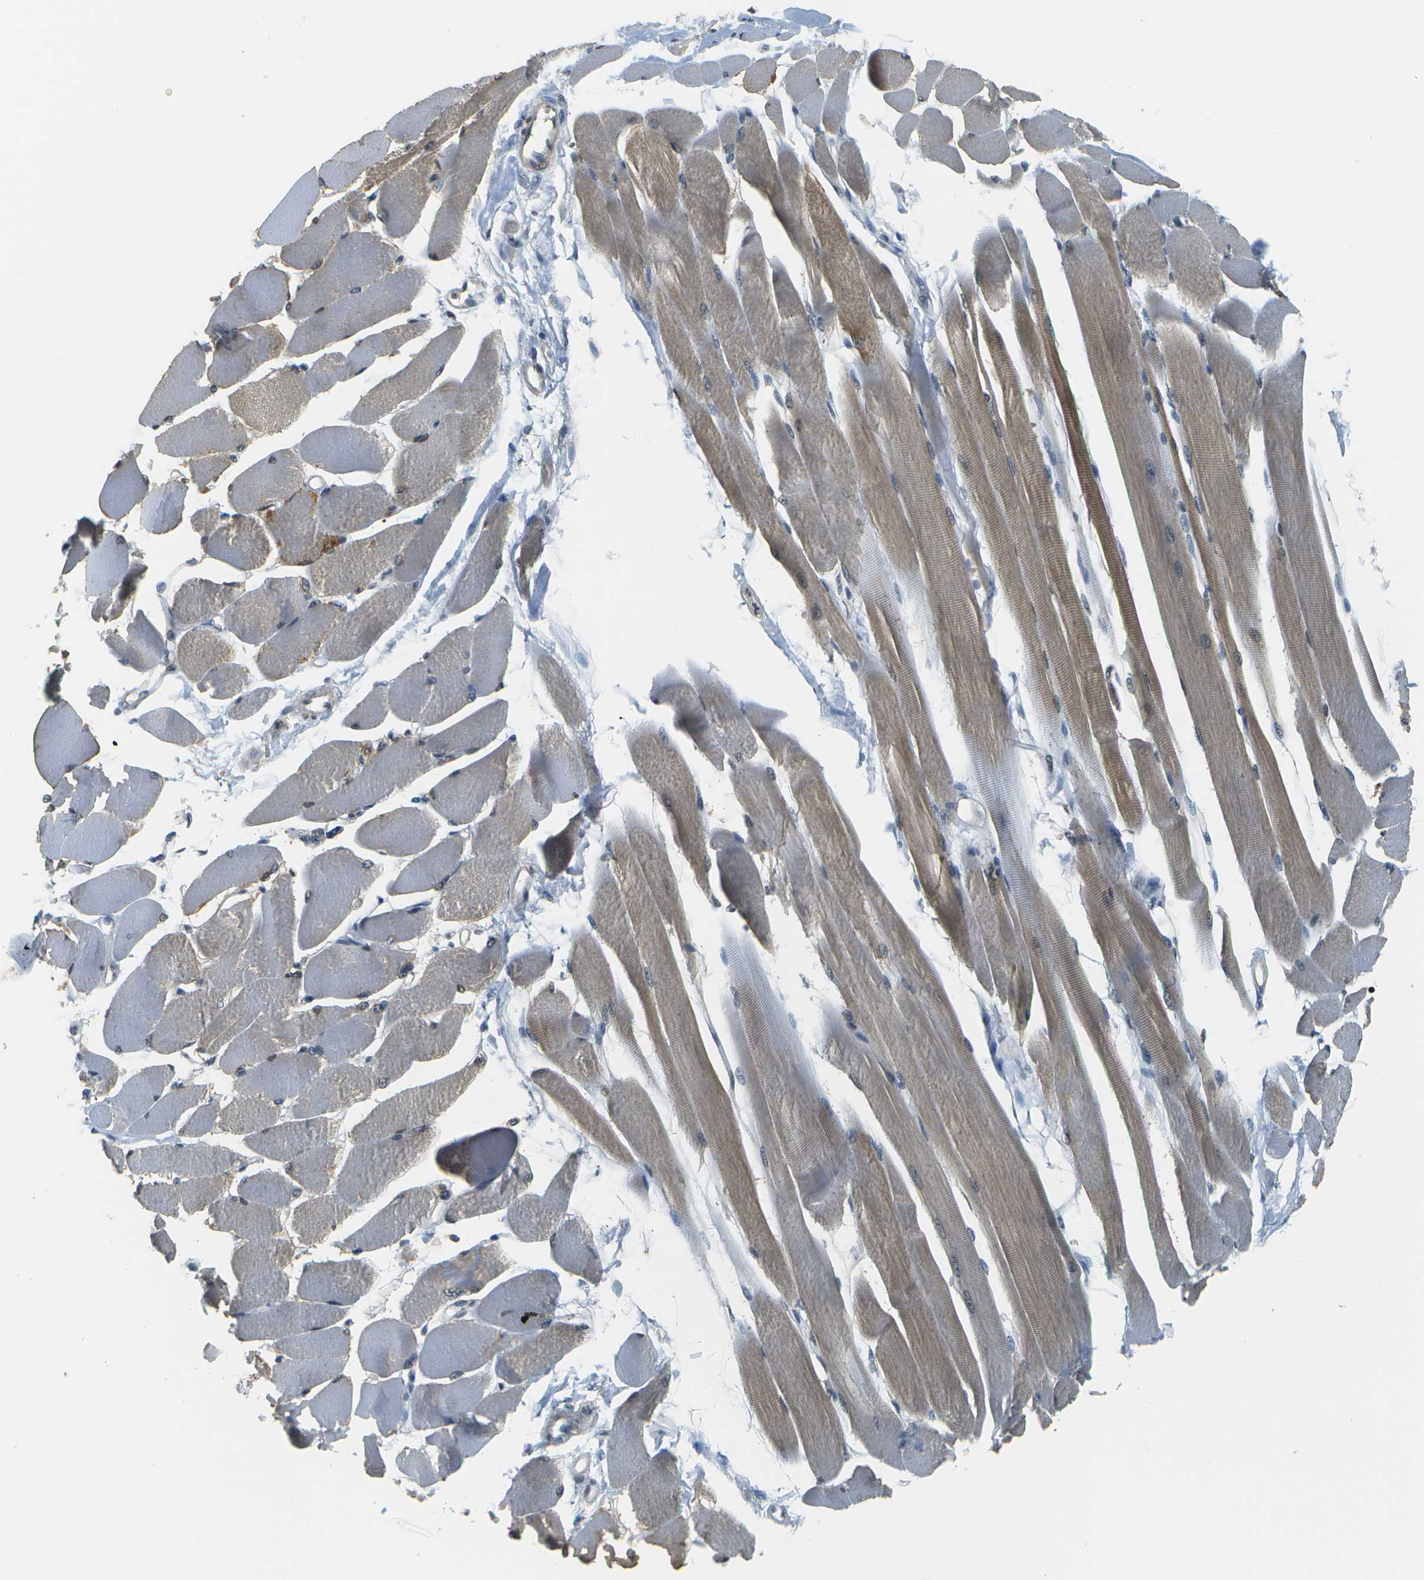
{"staining": {"intensity": "weak", "quantity": ">75%", "location": "cytoplasmic/membranous,nuclear"}, "tissue": "skeletal muscle", "cell_type": "Myocytes", "image_type": "normal", "snomed": [{"axis": "morphology", "description": "Normal tissue, NOS"}, {"axis": "topography", "description": "Skeletal muscle"}, {"axis": "topography", "description": "Peripheral nerve tissue"}], "caption": "IHC photomicrograph of unremarkable human skeletal muscle stained for a protein (brown), which demonstrates low levels of weak cytoplasmic/membranous,nuclear staining in about >75% of myocytes.", "gene": "ABL2", "patient": {"sex": "female", "age": 84}}